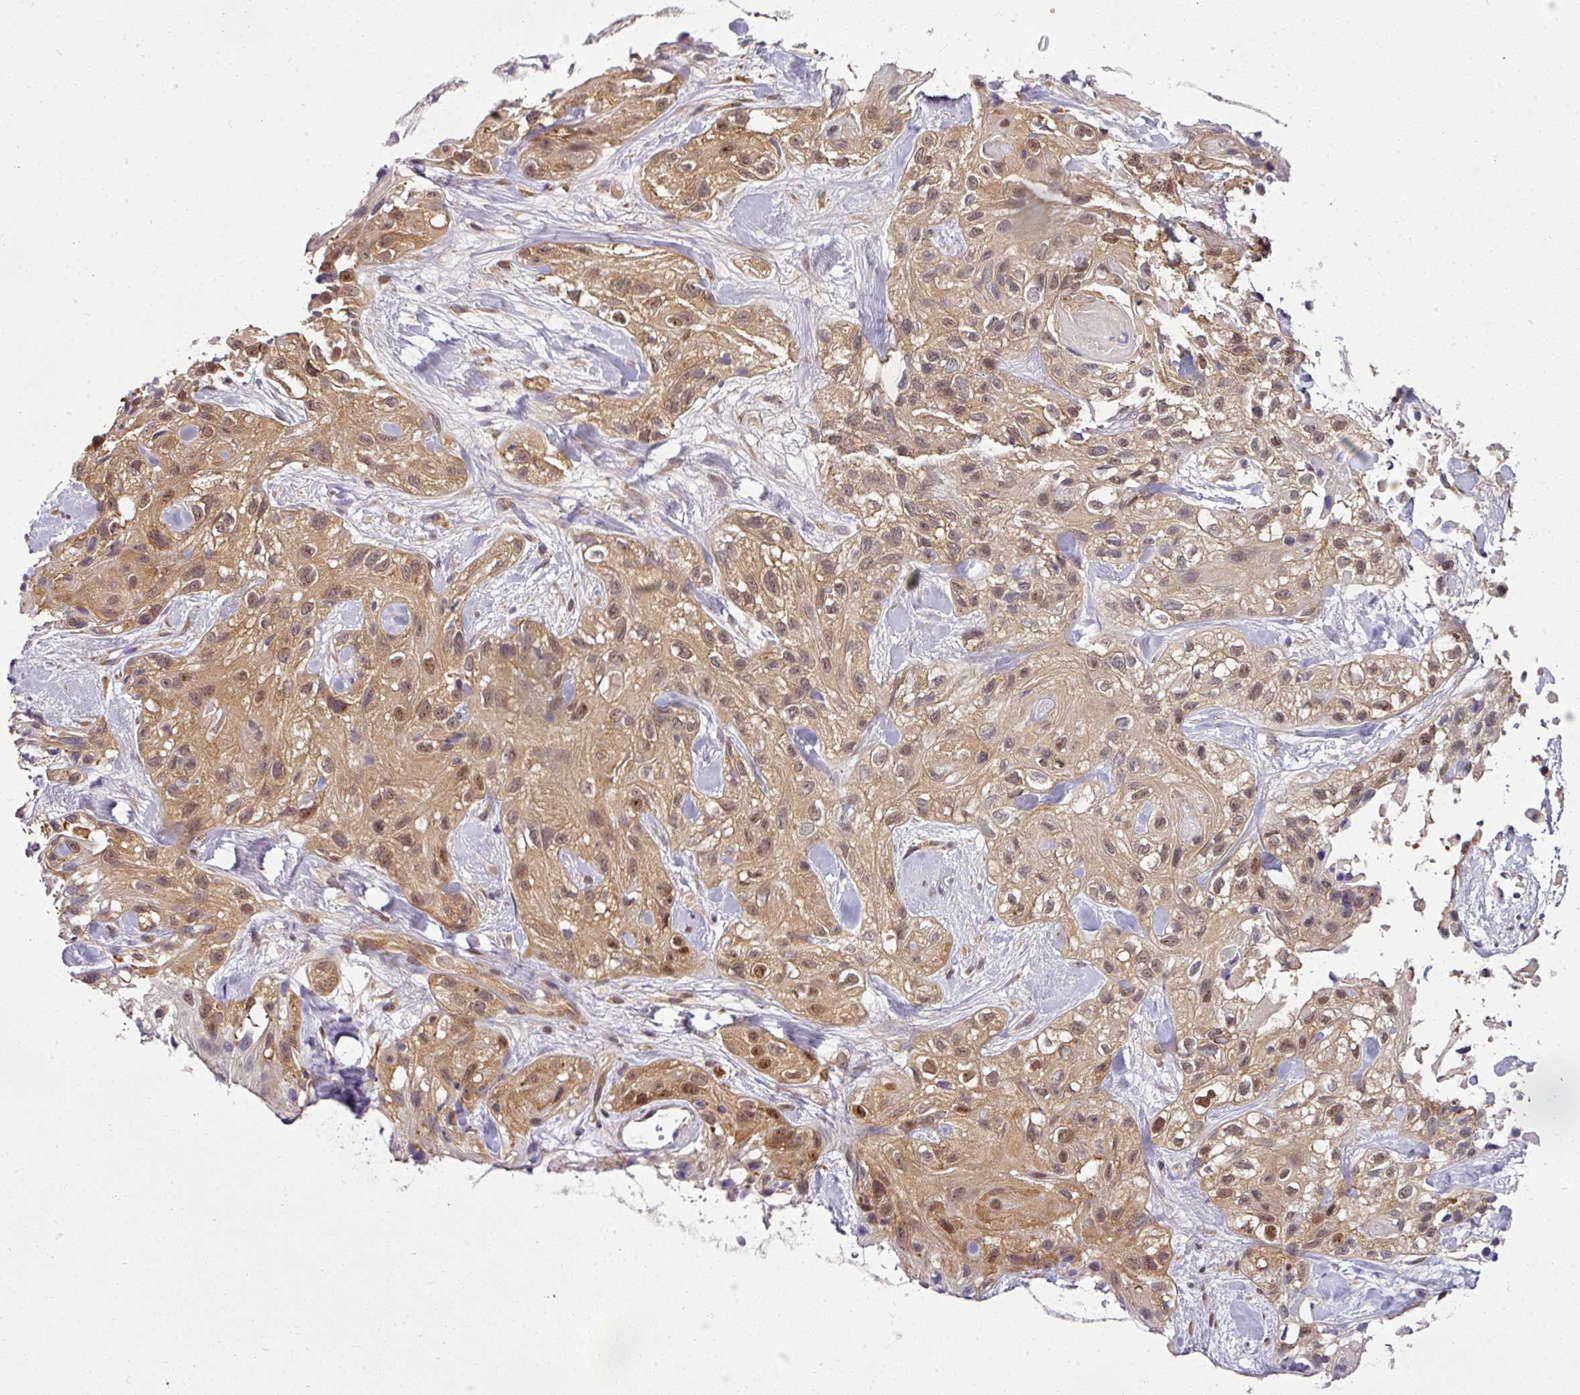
{"staining": {"intensity": "moderate", "quantity": ">75%", "location": "cytoplasmic/membranous,nuclear"}, "tissue": "skin cancer", "cell_type": "Tumor cells", "image_type": "cancer", "snomed": [{"axis": "morphology", "description": "Squamous cell carcinoma, NOS"}, {"axis": "topography", "description": "Skin"}], "caption": "A photomicrograph of squamous cell carcinoma (skin) stained for a protein displays moderate cytoplasmic/membranous and nuclear brown staining in tumor cells.", "gene": "RBM4B", "patient": {"sex": "male", "age": 82}}